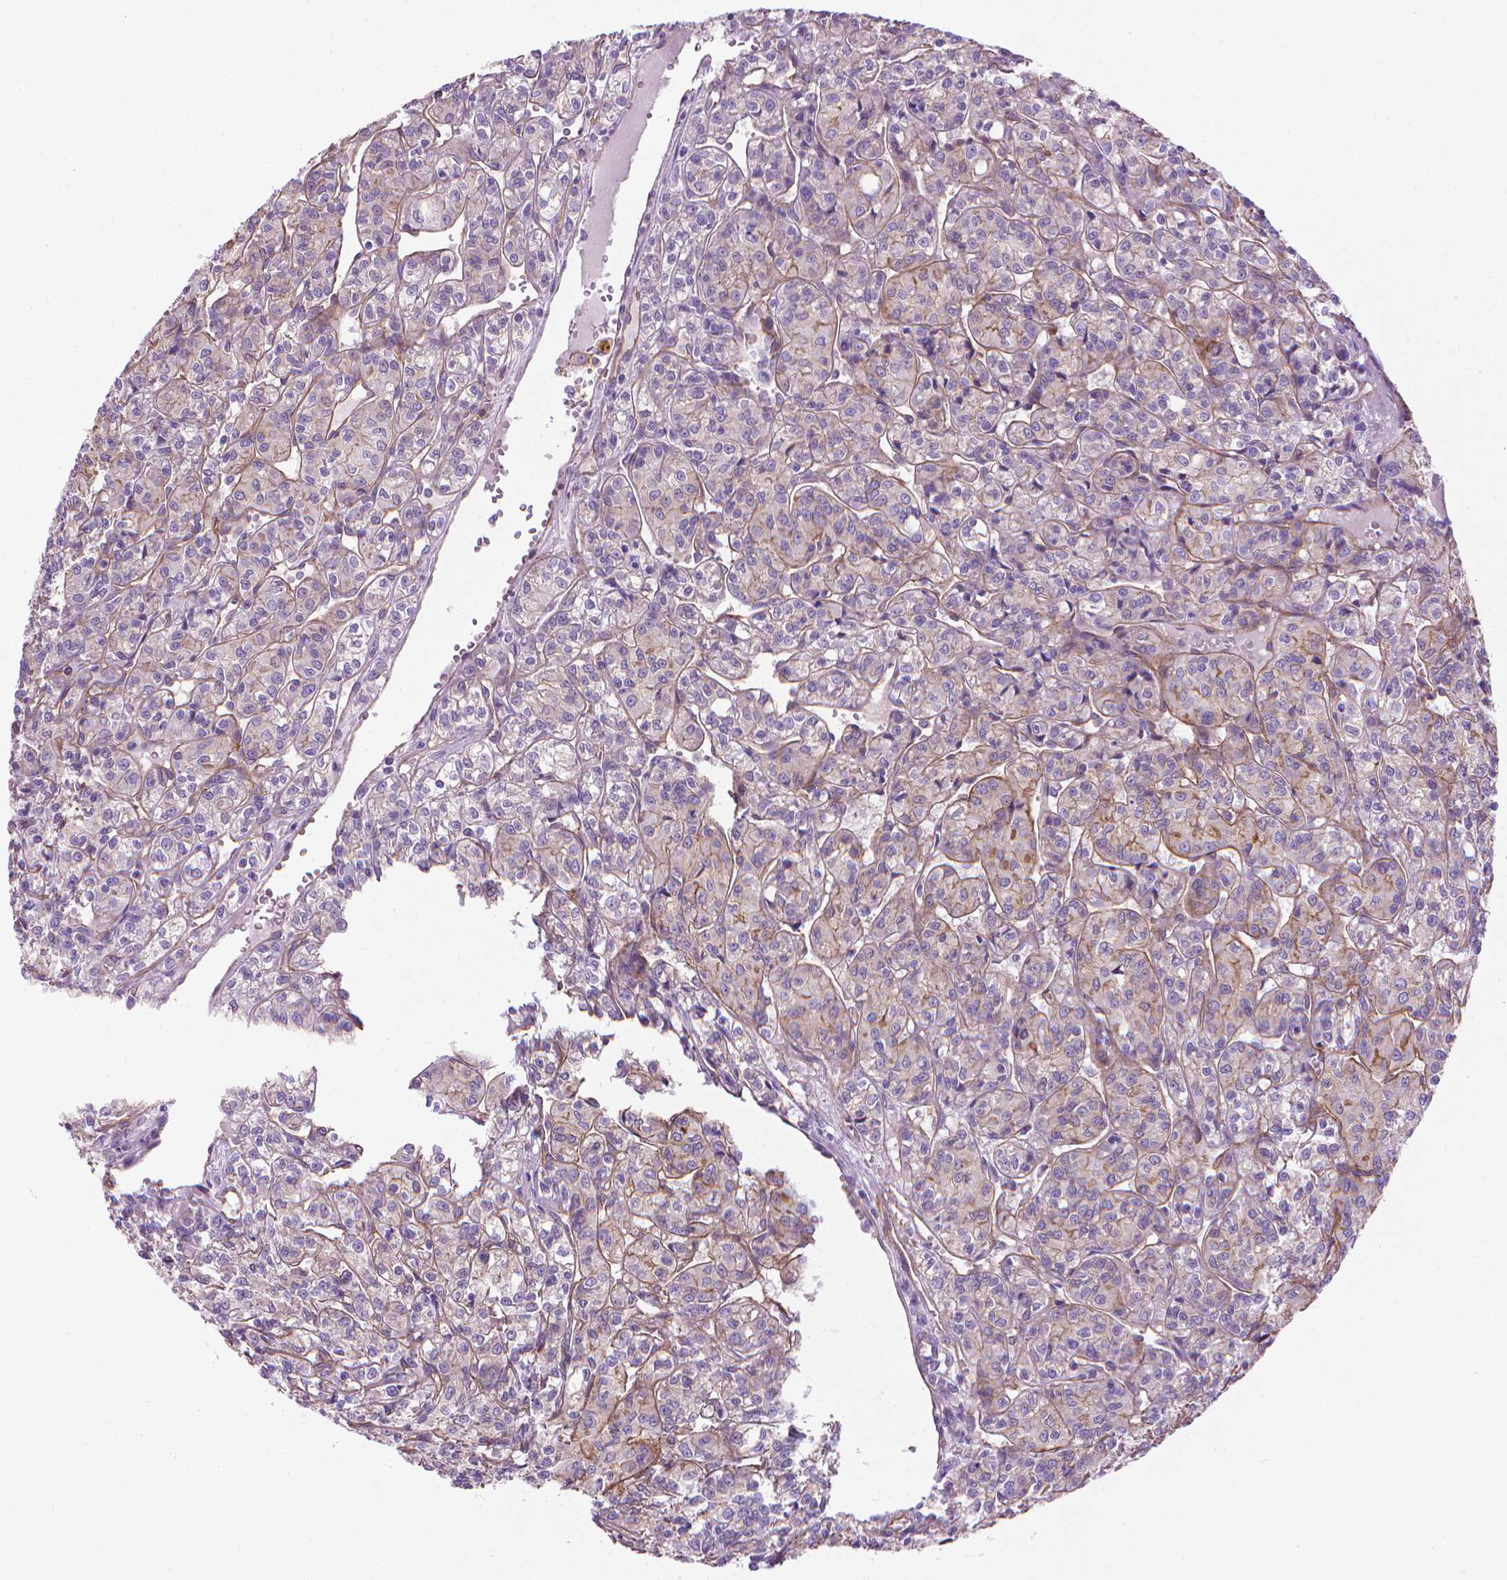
{"staining": {"intensity": "weak", "quantity": "<25%", "location": "cytoplasmic/membranous"}, "tissue": "renal cancer", "cell_type": "Tumor cells", "image_type": "cancer", "snomed": [{"axis": "morphology", "description": "Adenocarcinoma, NOS"}, {"axis": "topography", "description": "Kidney"}], "caption": "There is no significant expression in tumor cells of renal cancer (adenocarcinoma). (DAB immunohistochemistry with hematoxylin counter stain).", "gene": "TENT5A", "patient": {"sex": "male", "age": 36}}